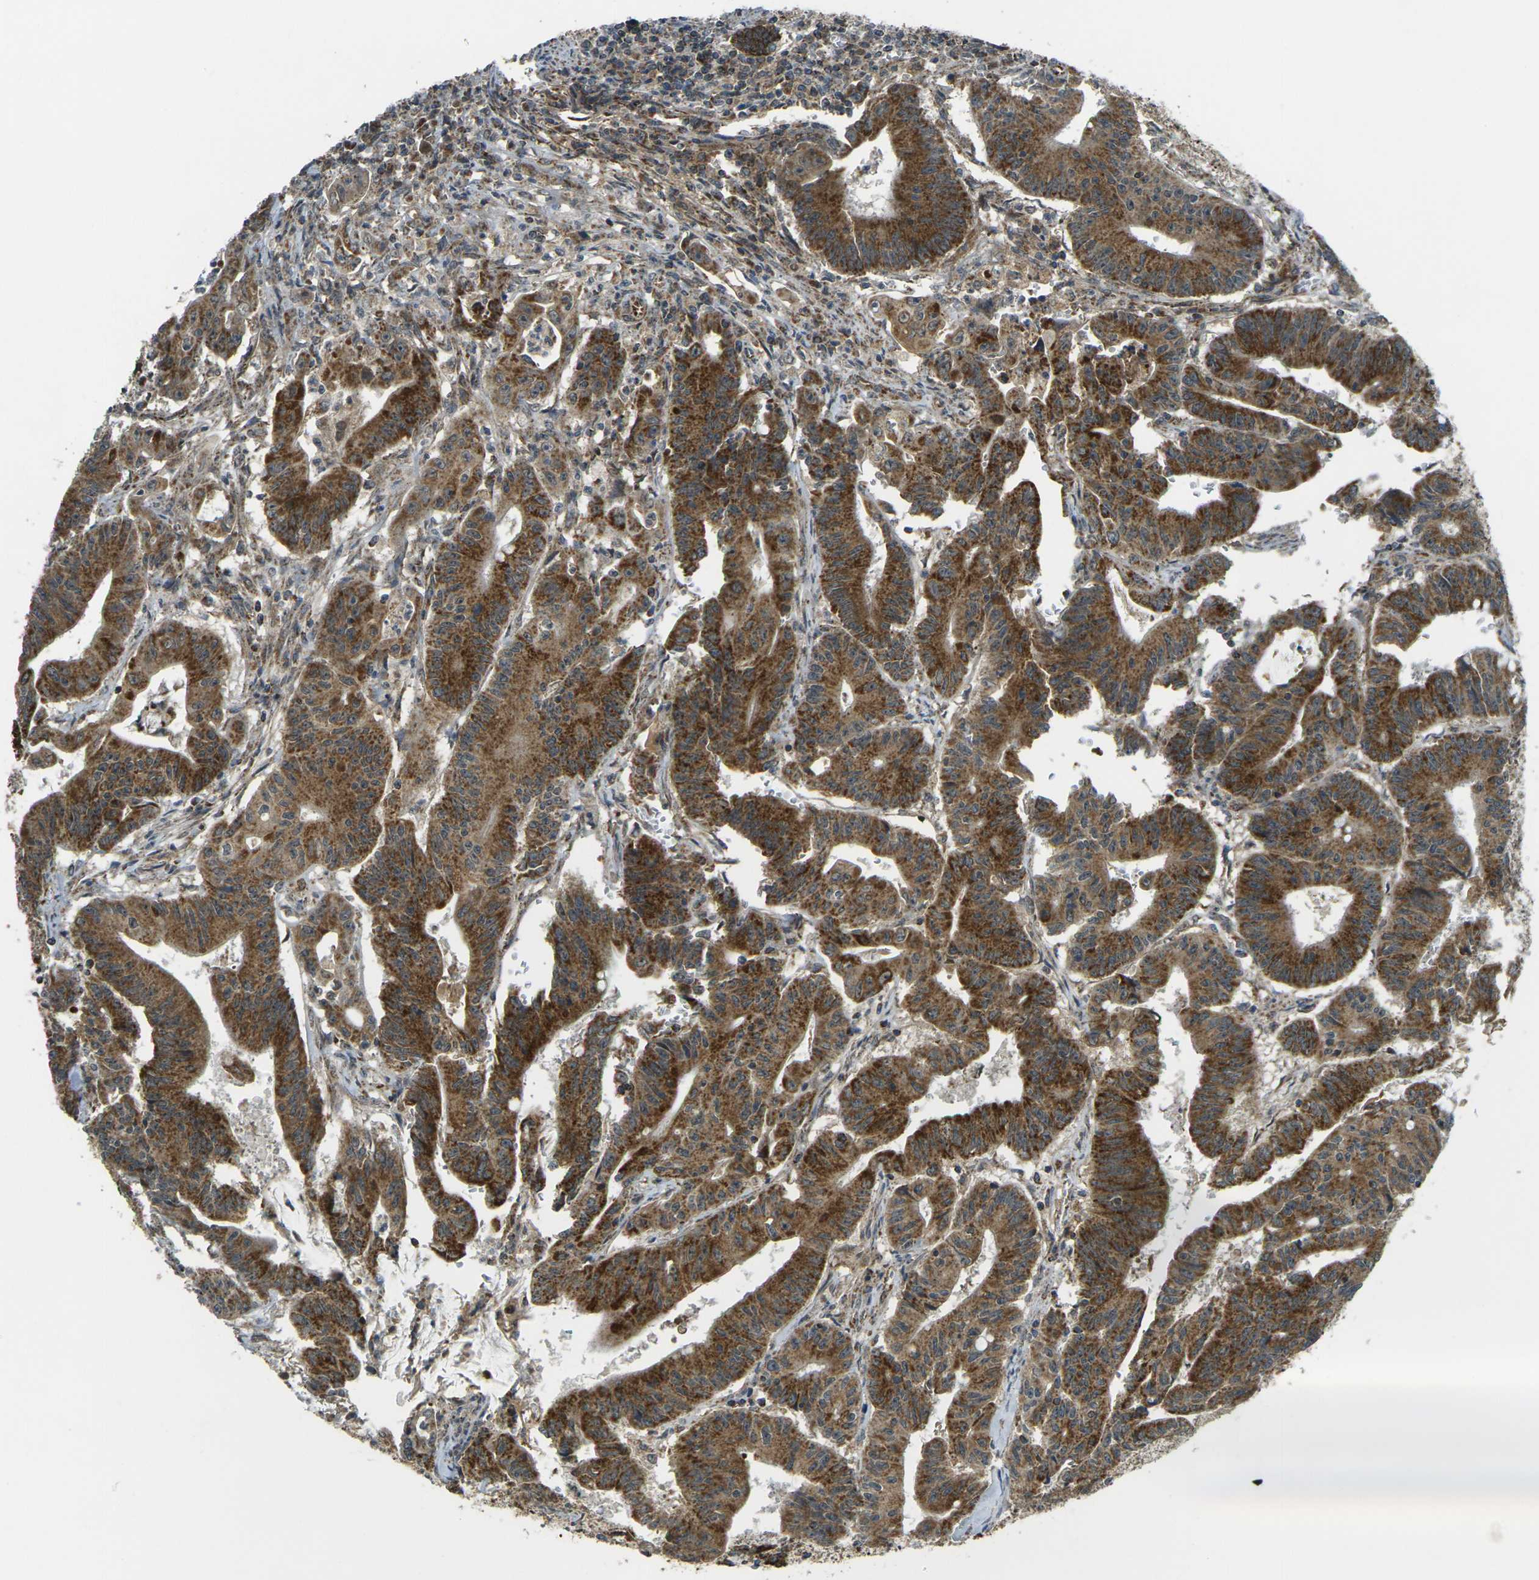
{"staining": {"intensity": "moderate", "quantity": ">75%", "location": "cytoplasmic/membranous"}, "tissue": "colorectal cancer", "cell_type": "Tumor cells", "image_type": "cancer", "snomed": [{"axis": "morphology", "description": "Adenocarcinoma, NOS"}, {"axis": "topography", "description": "Colon"}], "caption": "Immunohistochemical staining of colorectal adenocarcinoma displays medium levels of moderate cytoplasmic/membranous staining in about >75% of tumor cells.", "gene": "IGF1R", "patient": {"sex": "male", "age": 45}}